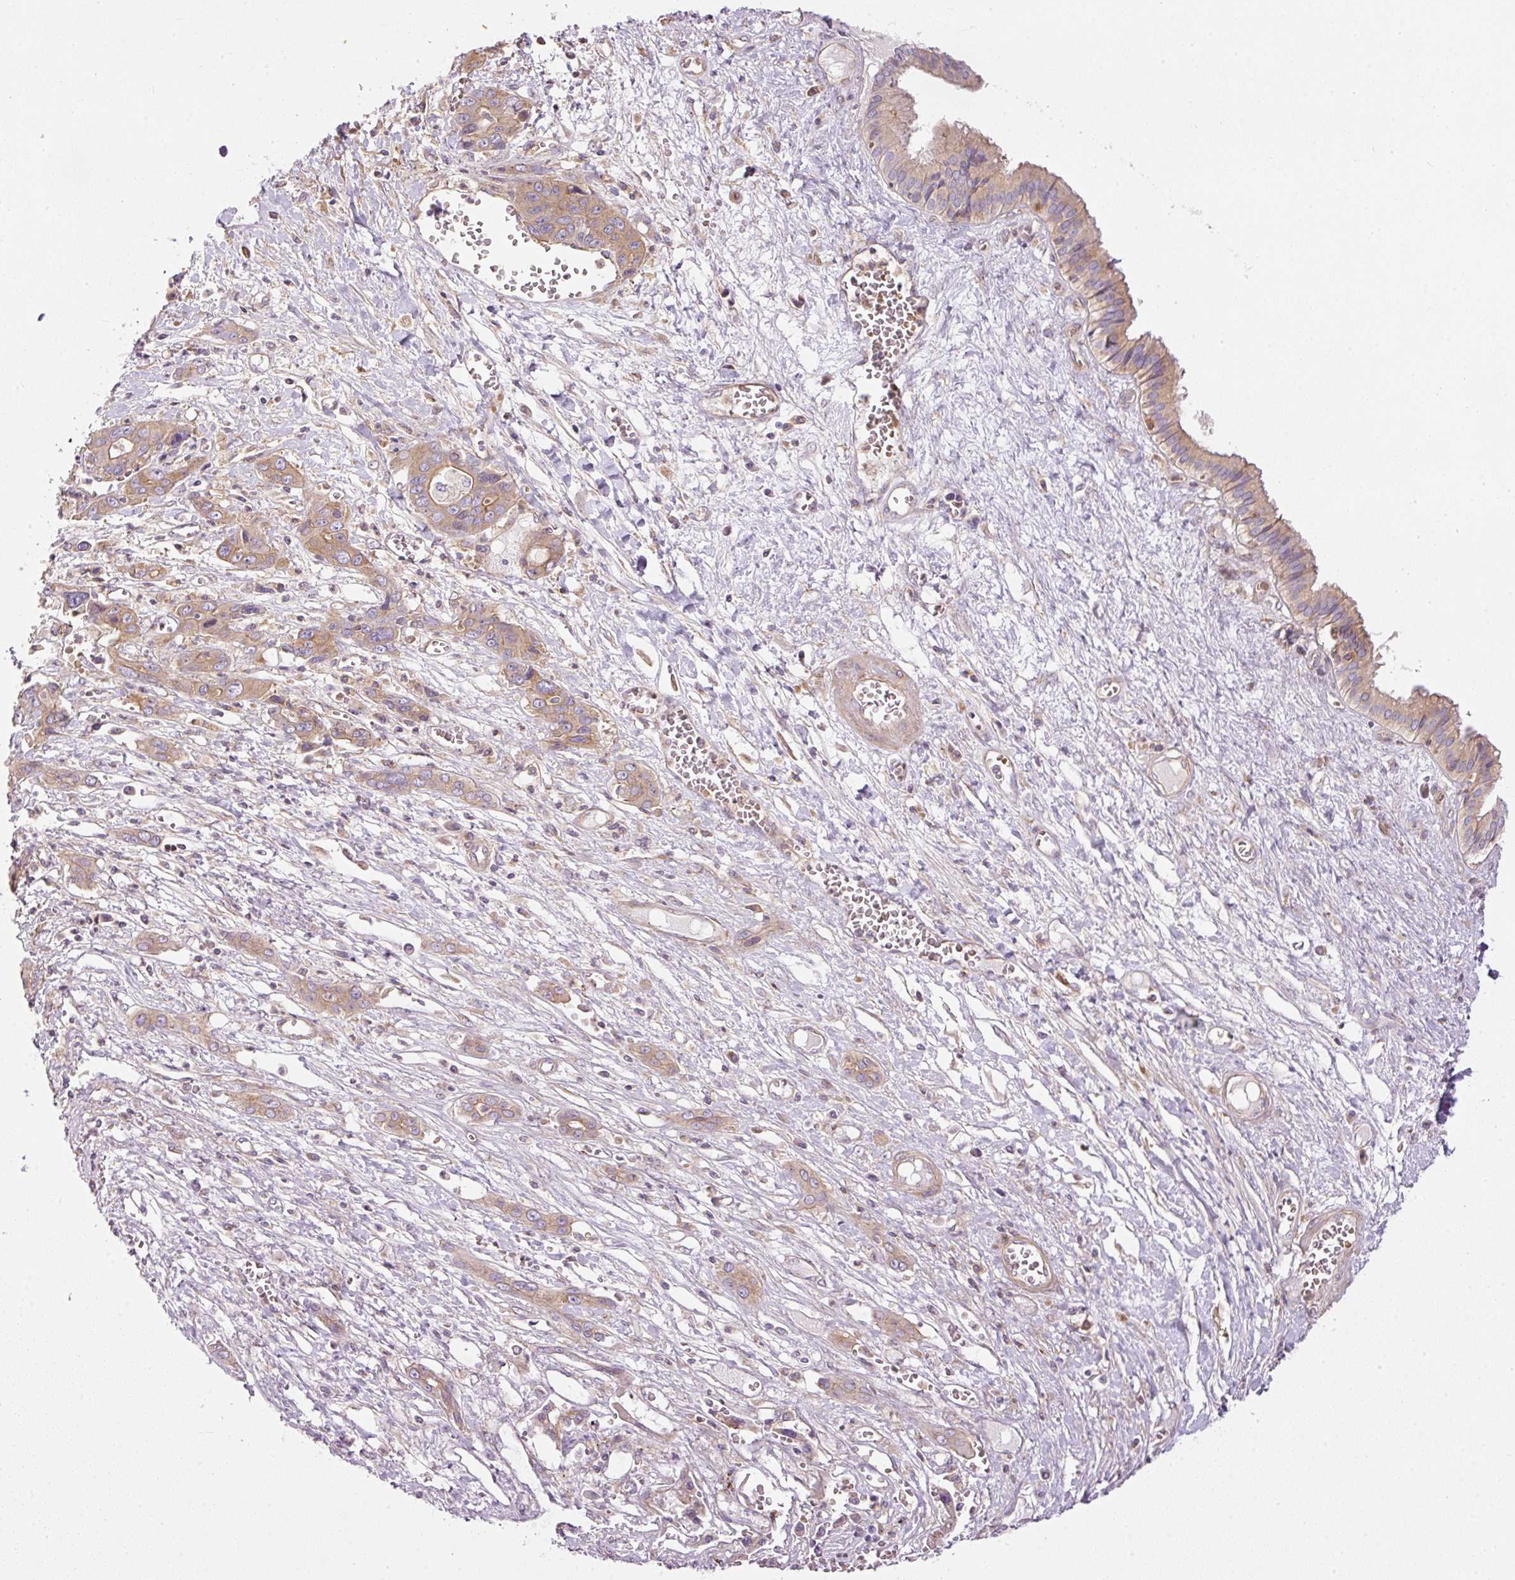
{"staining": {"intensity": "moderate", "quantity": "25%-75%", "location": "cytoplasmic/membranous"}, "tissue": "liver cancer", "cell_type": "Tumor cells", "image_type": "cancer", "snomed": [{"axis": "morphology", "description": "Cholangiocarcinoma"}, {"axis": "topography", "description": "Liver"}], "caption": "There is medium levels of moderate cytoplasmic/membranous positivity in tumor cells of cholangiocarcinoma (liver), as demonstrated by immunohistochemical staining (brown color).", "gene": "TBC1D2B", "patient": {"sex": "male", "age": 67}}